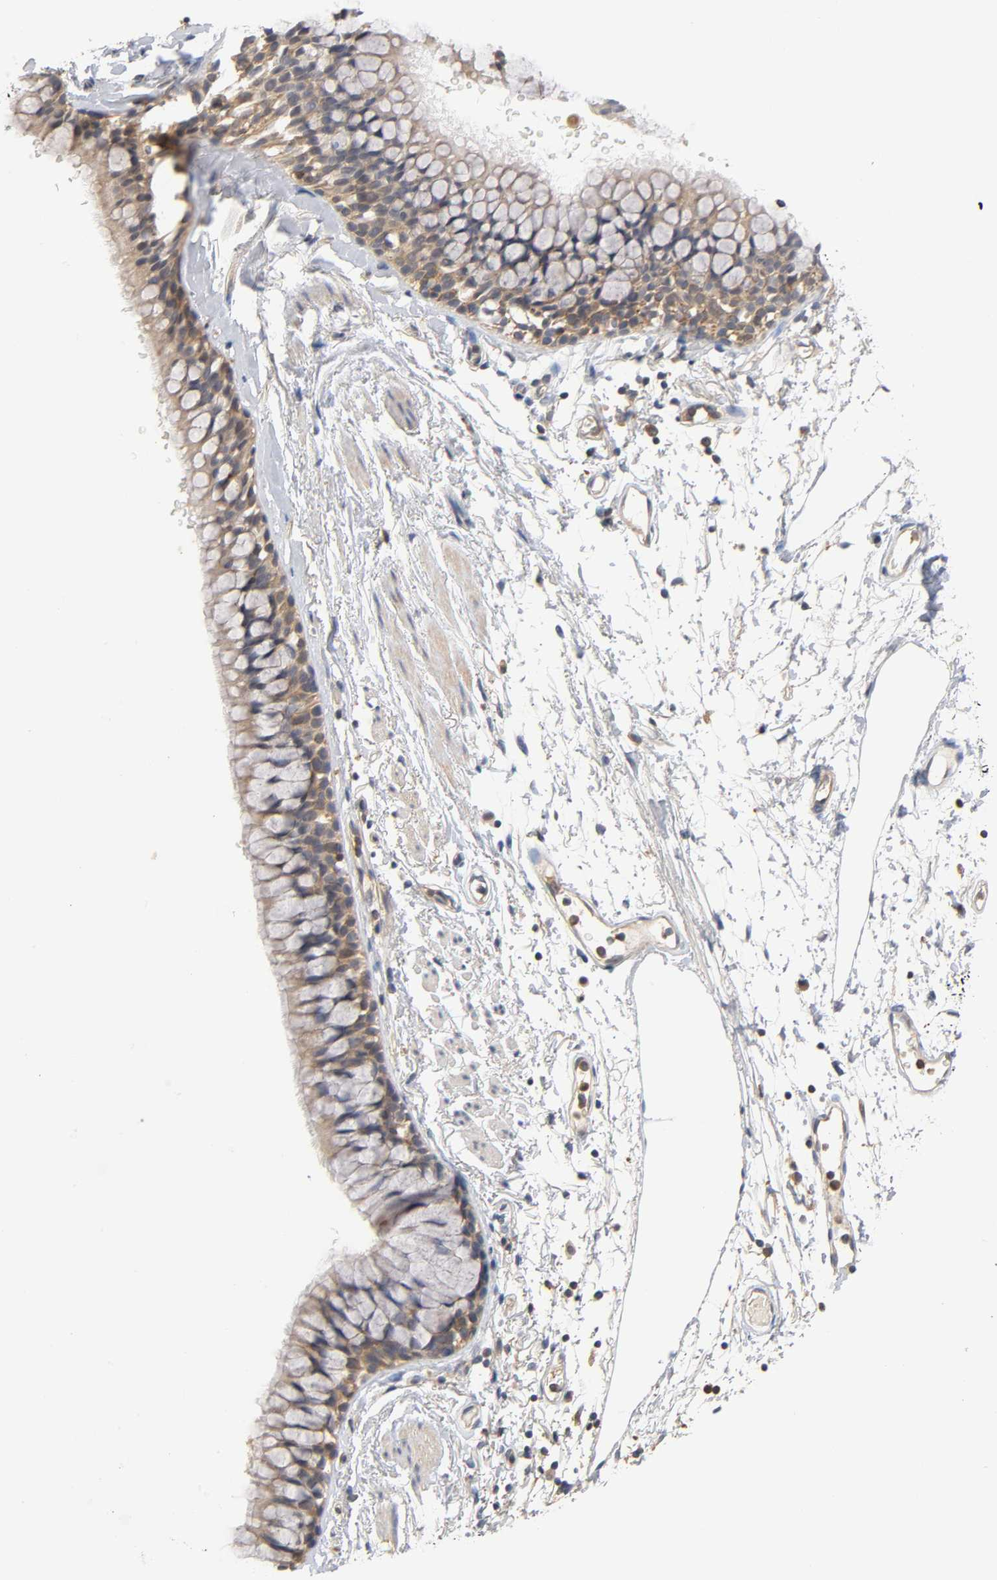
{"staining": {"intensity": "moderate", "quantity": ">75%", "location": "cytoplasmic/membranous"}, "tissue": "bronchus", "cell_type": "Respiratory epithelial cells", "image_type": "normal", "snomed": [{"axis": "morphology", "description": "Normal tissue, NOS"}, {"axis": "topography", "description": "Bronchus"}], "caption": "Immunohistochemical staining of benign bronchus exhibits moderate cytoplasmic/membranous protein expression in about >75% of respiratory epithelial cells.", "gene": "ACTR2", "patient": {"sex": "female", "age": 73}}